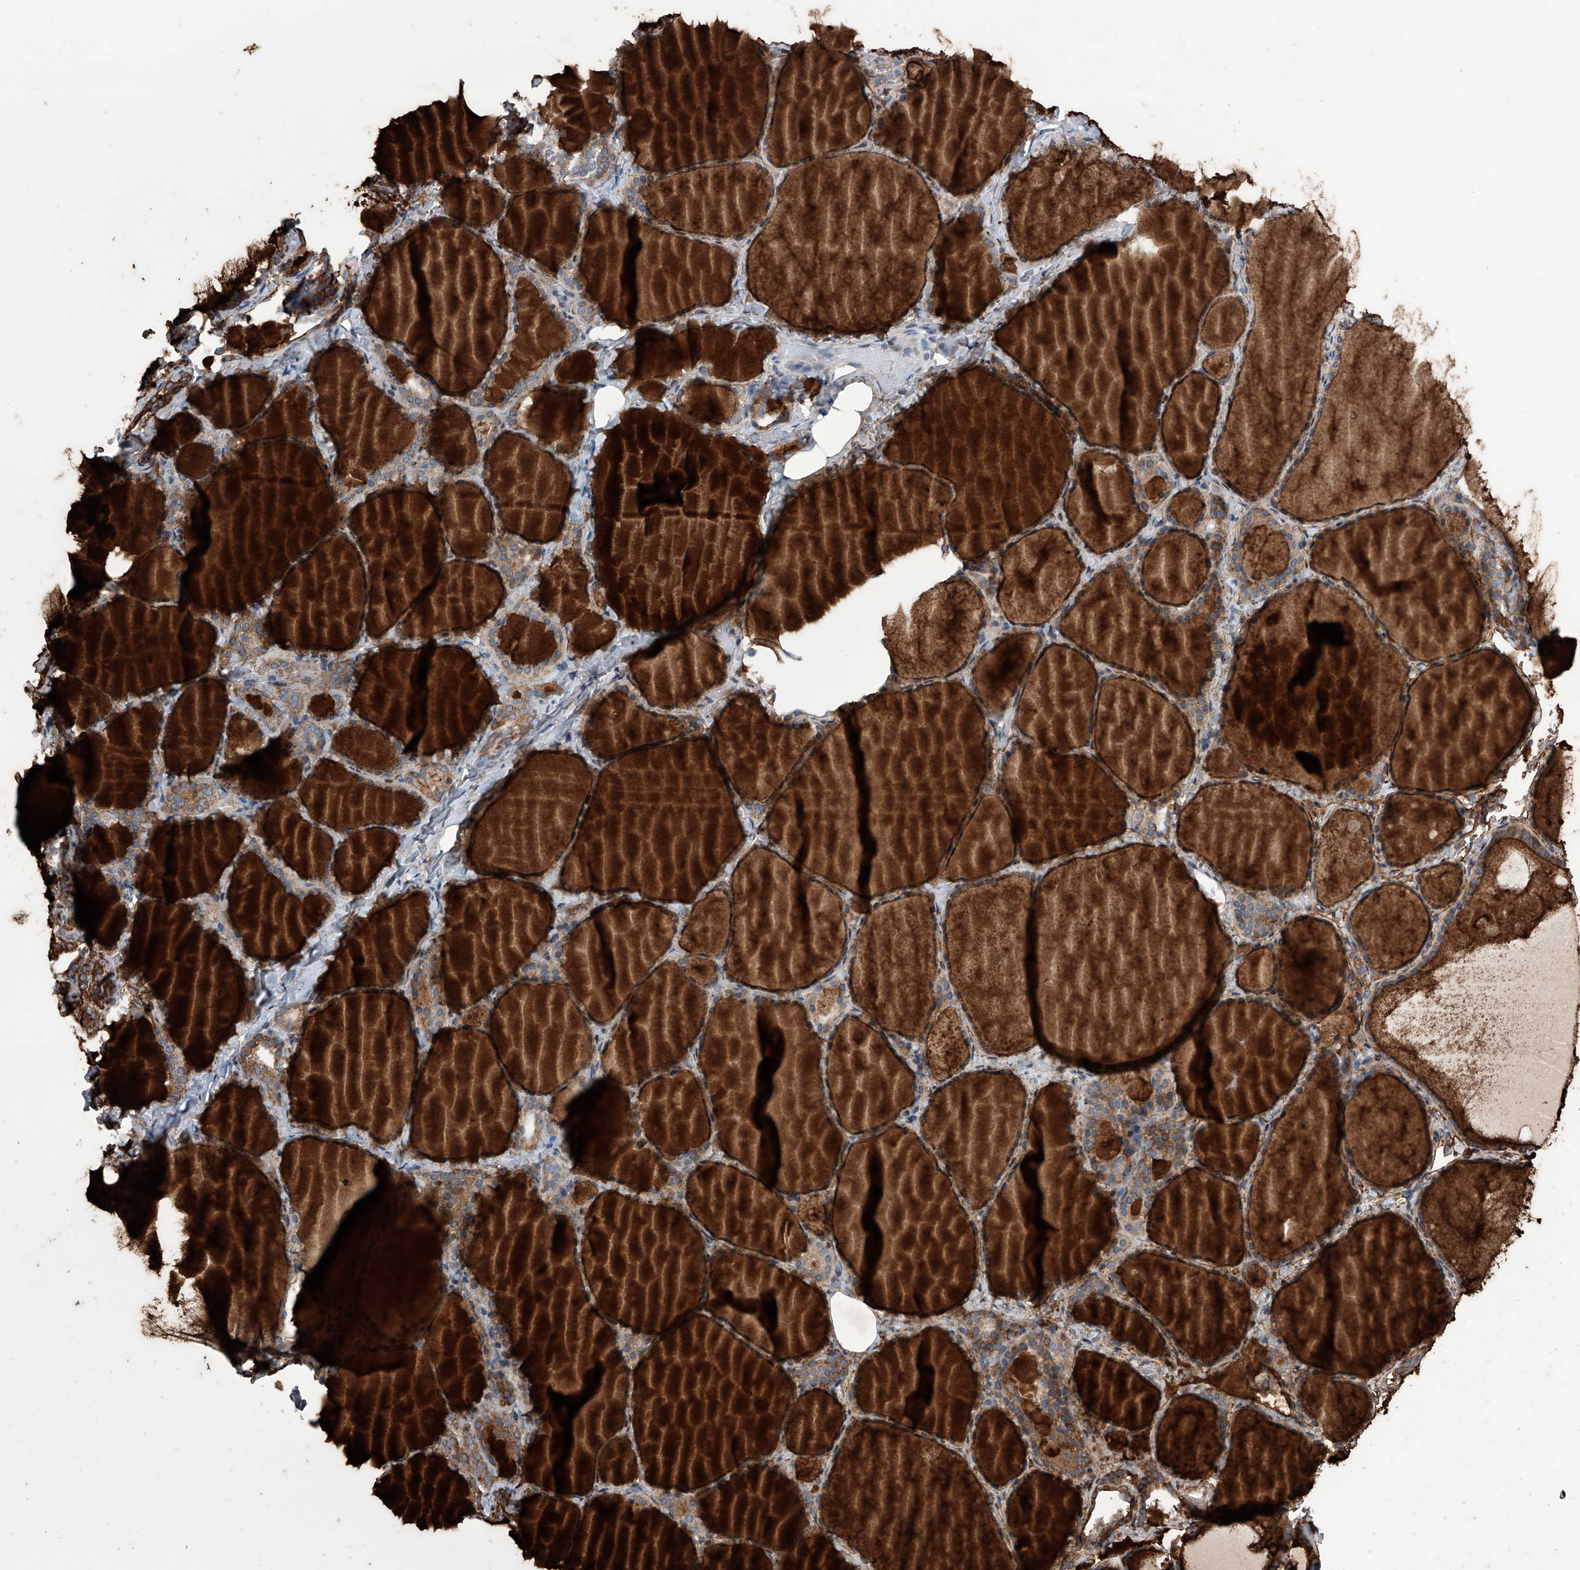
{"staining": {"intensity": "moderate", "quantity": ">75%", "location": "cytoplasmic/membranous"}, "tissue": "thyroid gland", "cell_type": "Glandular cells", "image_type": "normal", "snomed": [{"axis": "morphology", "description": "Normal tissue, NOS"}, {"axis": "topography", "description": "Thyroid gland"}], "caption": "Immunohistochemical staining of benign human thyroid gland exhibits medium levels of moderate cytoplasmic/membranous expression in about >75% of glandular cells.", "gene": "KTI12", "patient": {"sex": "female", "age": 44}}